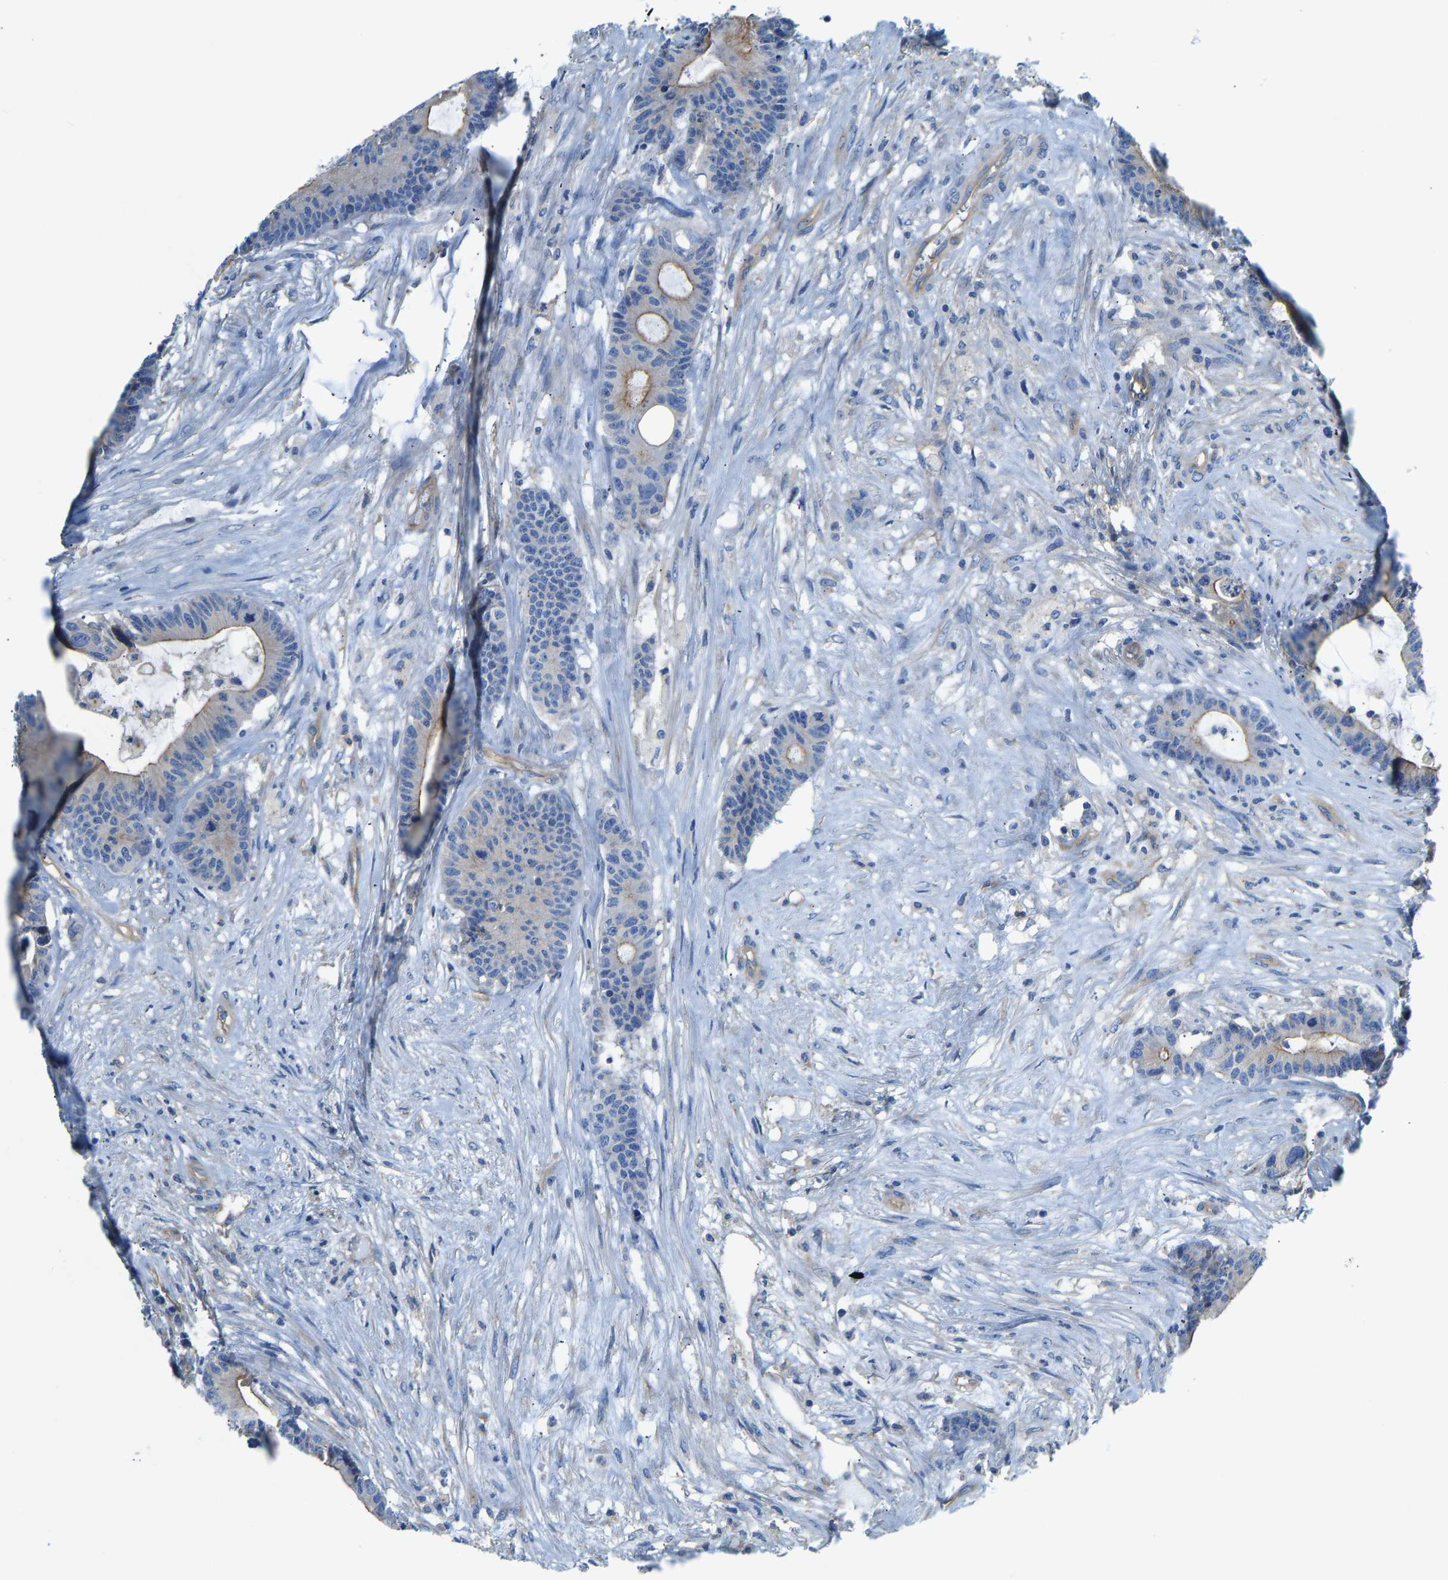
{"staining": {"intensity": "moderate", "quantity": "<25%", "location": "cytoplasmic/membranous"}, "tissue": "colorectal cancer", "cell_type": "Tumor cells", "image_type": "cancer", "snomed": [{"axis": "morphology", "description": "Adenocarcinoma, NOS"}, {"axis": "topography", "description": "Colon"}], "caption": "Immunohistochemistry (IHC) (DAB) staining of human colorectal cancer (adenocarcinoma) exhibits moderate cytoplasmic/membranous protein staining in approximately <25% of tumor cells. (DAB IHC, brown staining for protein, blue staining for nuclei).", "gene": "CHAD", "patient": {"sex": "female", "age": 84}}